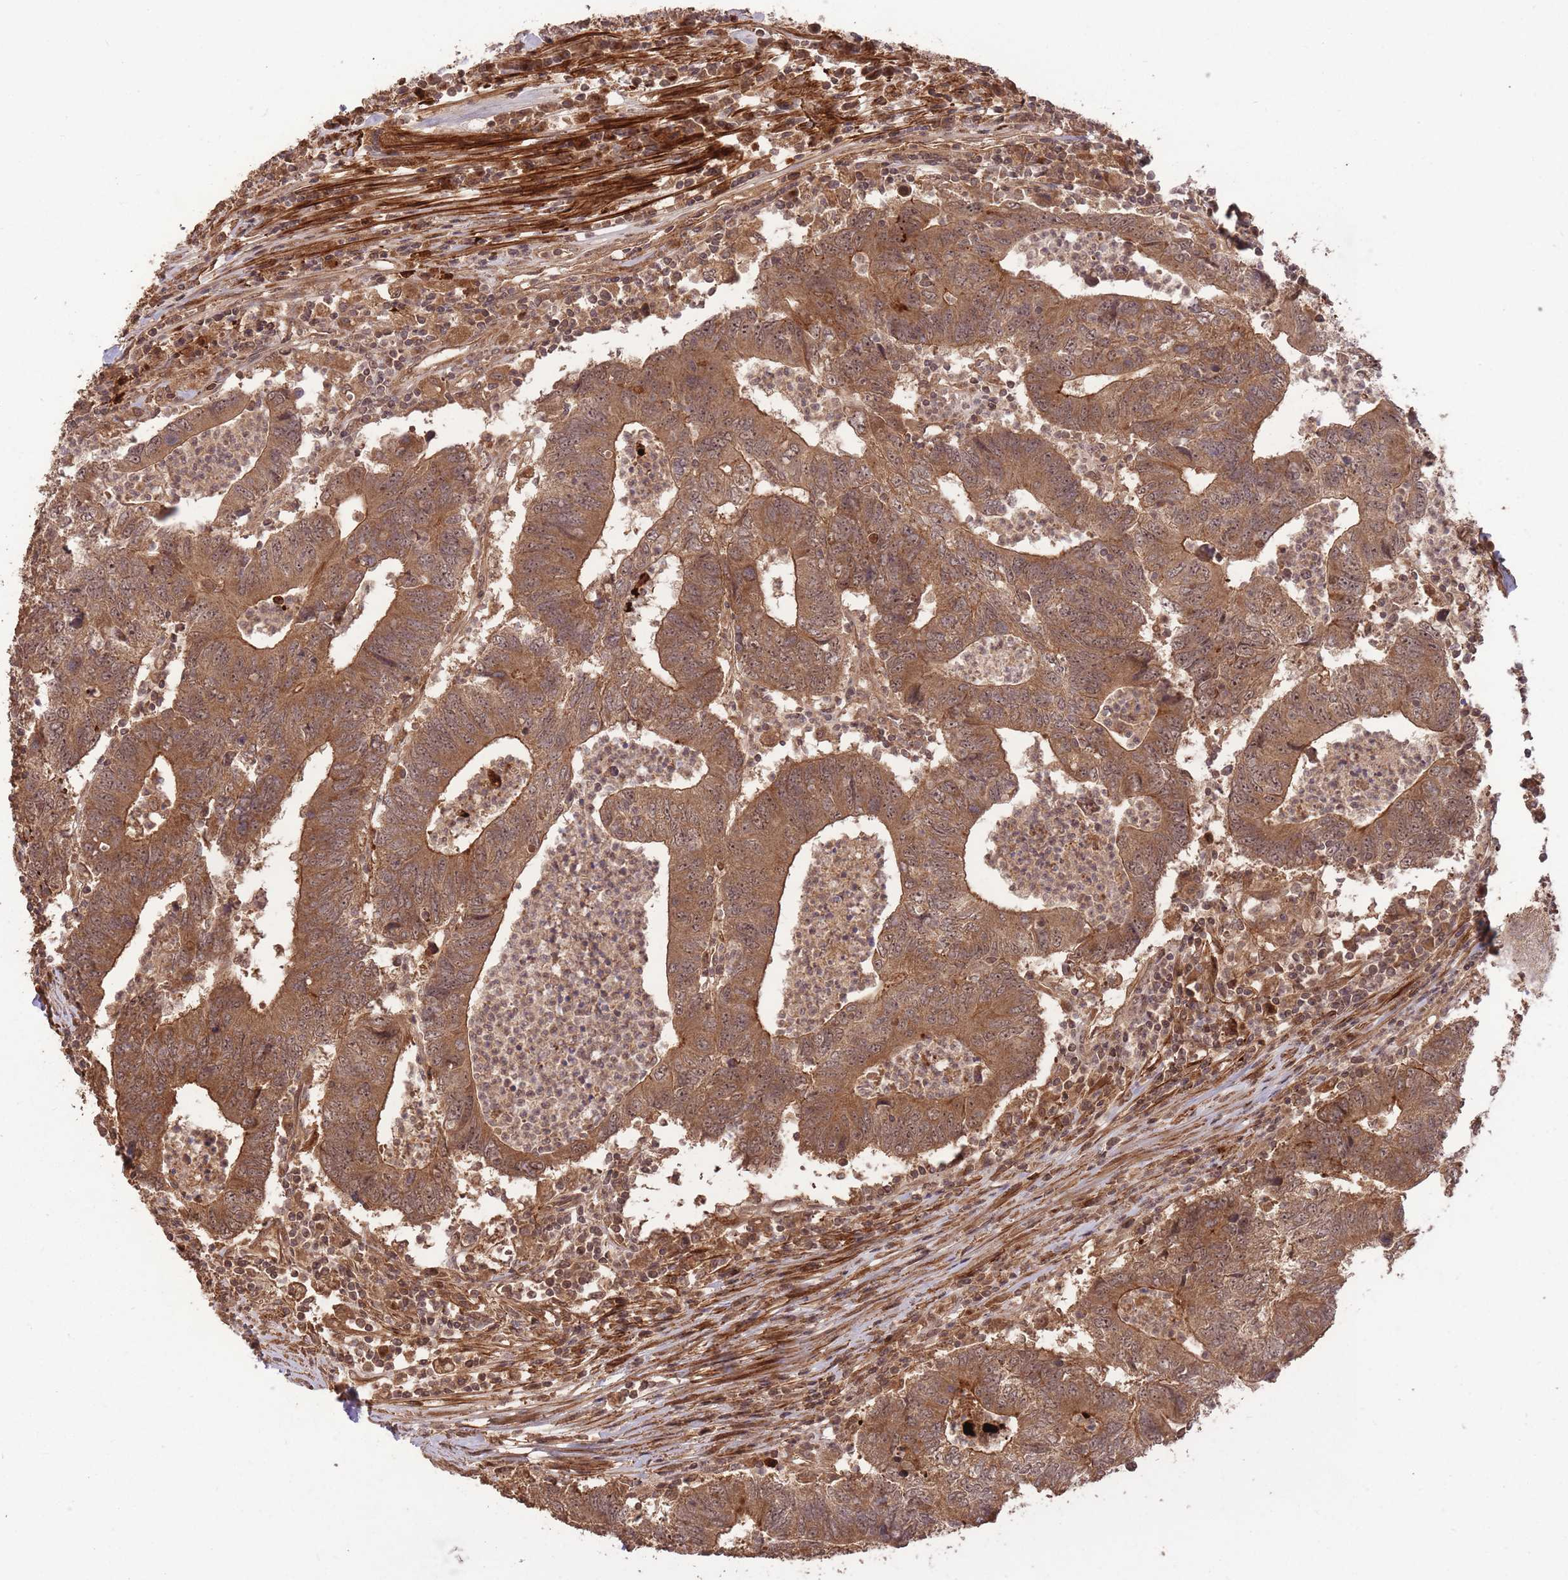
{"staining": {"intensity": "moderate", "quantity": ">75%", "location": "cytoplasmic/membranous,nuclear"}, "tissue": "colorectal cancer", "cell_type": "Tumor cells", "image_type": "cancer", "snomed": [{"axis": "morphology", "description": "Adenocarcinoma, NOS"}, {"axis": "topography", "description": "Colon"}], "caption": "Protein analysis of colorectal adenocarcinoma tissue exhibits moderate cytoplasmic/membranous and nuclear staining in approximately >75% of tumor cells.", "gene": "ERBB3", "patient": {"sex": "female", "age": 48}}